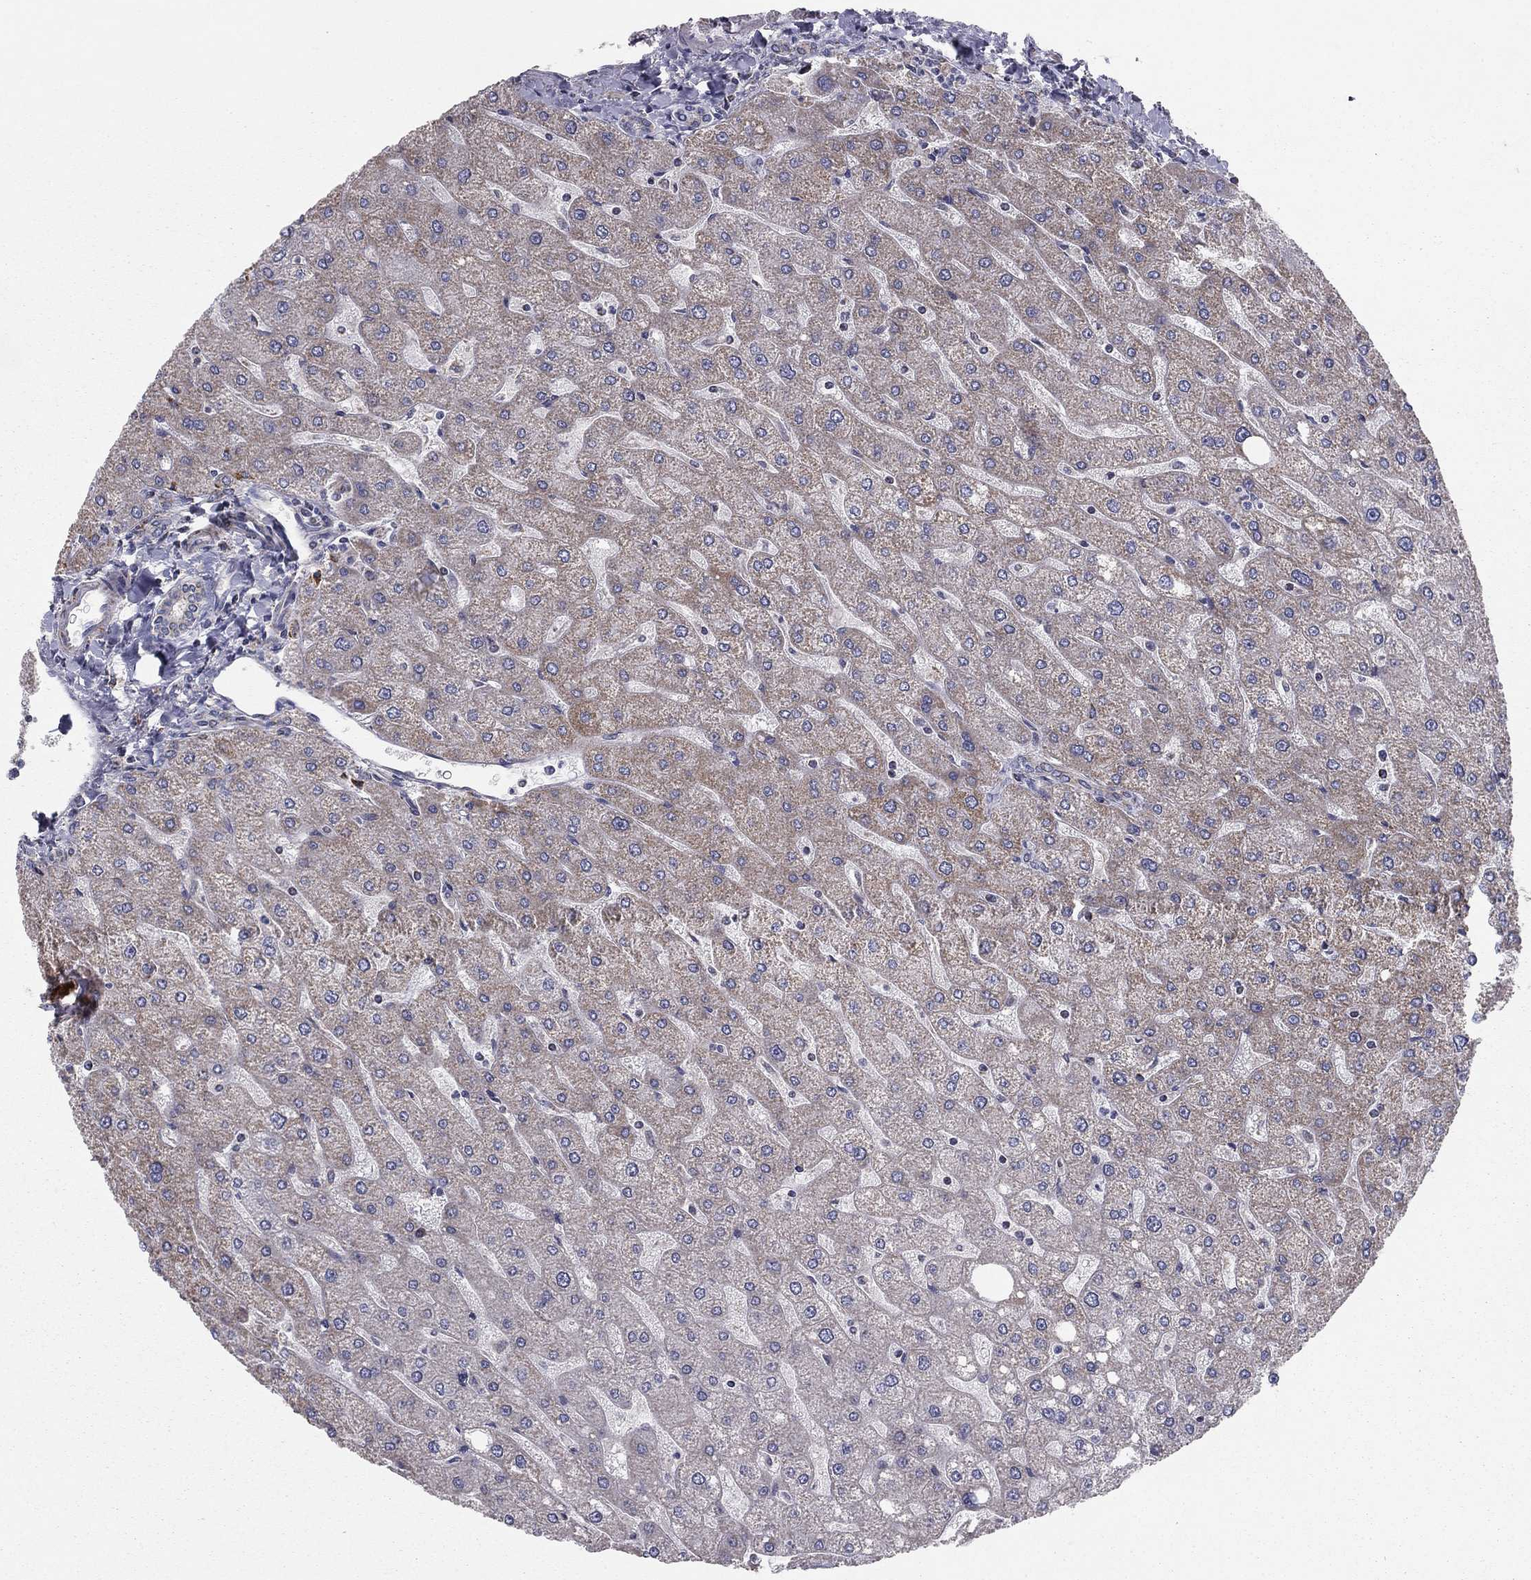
{"staining": {"intensity": "weak", "quantity": "25%-75%", "location": "cytoplasmic/membranous"}, "tissue": "liver", "cell_type": "Cholangiocytes", "image_type": "normal", "snomed": [{"axis": "morphology", "description": "Normal tissue, NOS"}, {"axis": "topography", "description": "Liver"}], "caption": "Benign liver was stained to show a protein in brown. There is low levels of weak cytoplasmic/membranous positivity in approximately 25%-75% of cholangiocytes. (Brightfield microscopy of DAB IHC at high magnification).", "gene": "NDUFV1", "patient": {"sex": "male", "age": 67}}